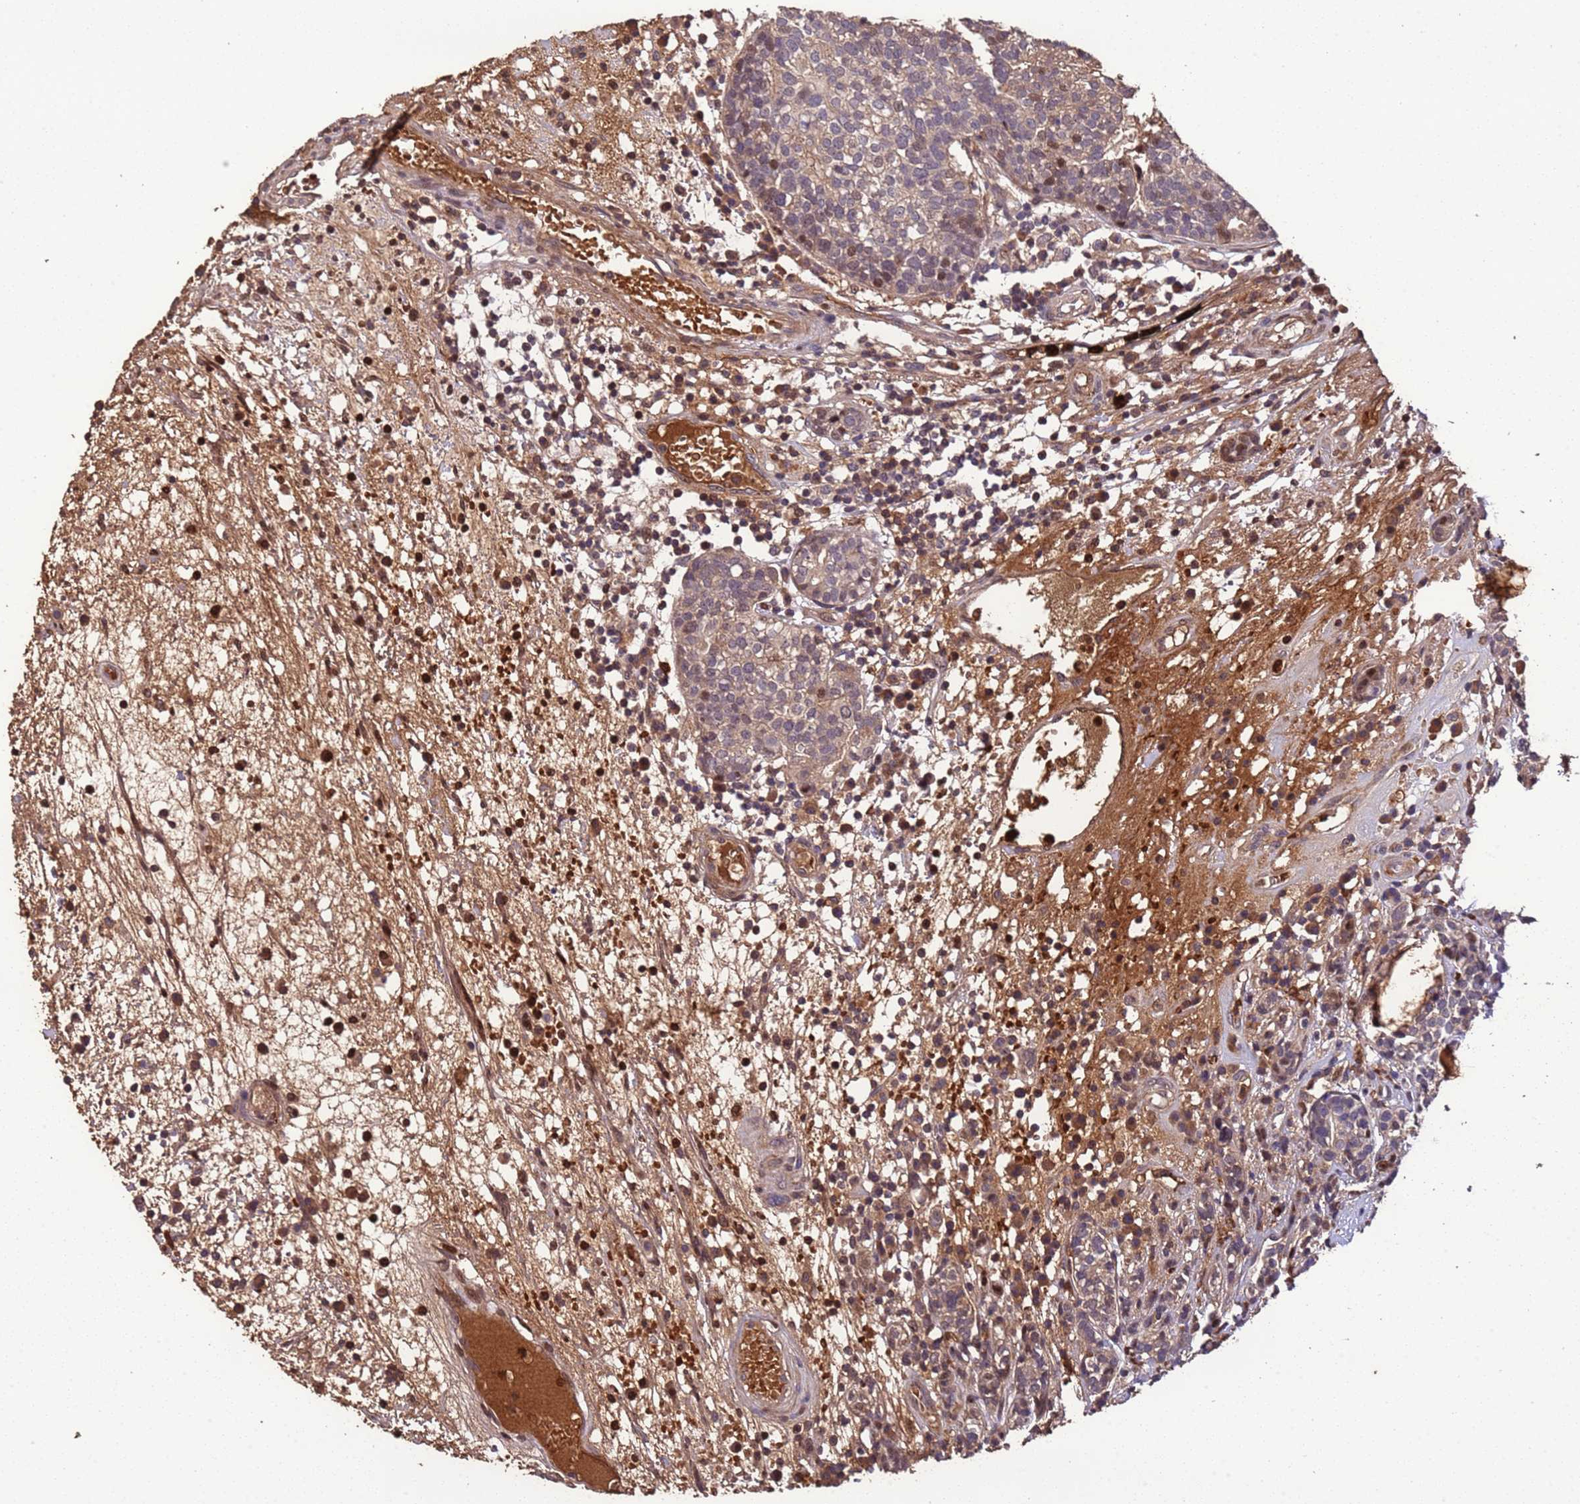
{"staining": {"intensity": "weak", "quantity": "25%-75%", "location": "cytoplasmic/membranous"}, "tissue": "head and neck cancer", "cell_type": "Tumor cells", "image_type": "cancer", "snomed": [{"axis": "morphology", "description": "Adenocarcinoma, NOS"}, {"axis": "topography", "description": "Salivary gland"}, {"axis": "topography", "description": "Head-Neck"}], "caption": "DAB immunohistochemical staining of human head and neck cancer (adenocarcinoma) reveals weak cytoplasmic/membranous protein staining in approximately 25%-75% of tumor cells.", "gene": "CCDC184", "patient": {"sex": "female", "age": 65}}